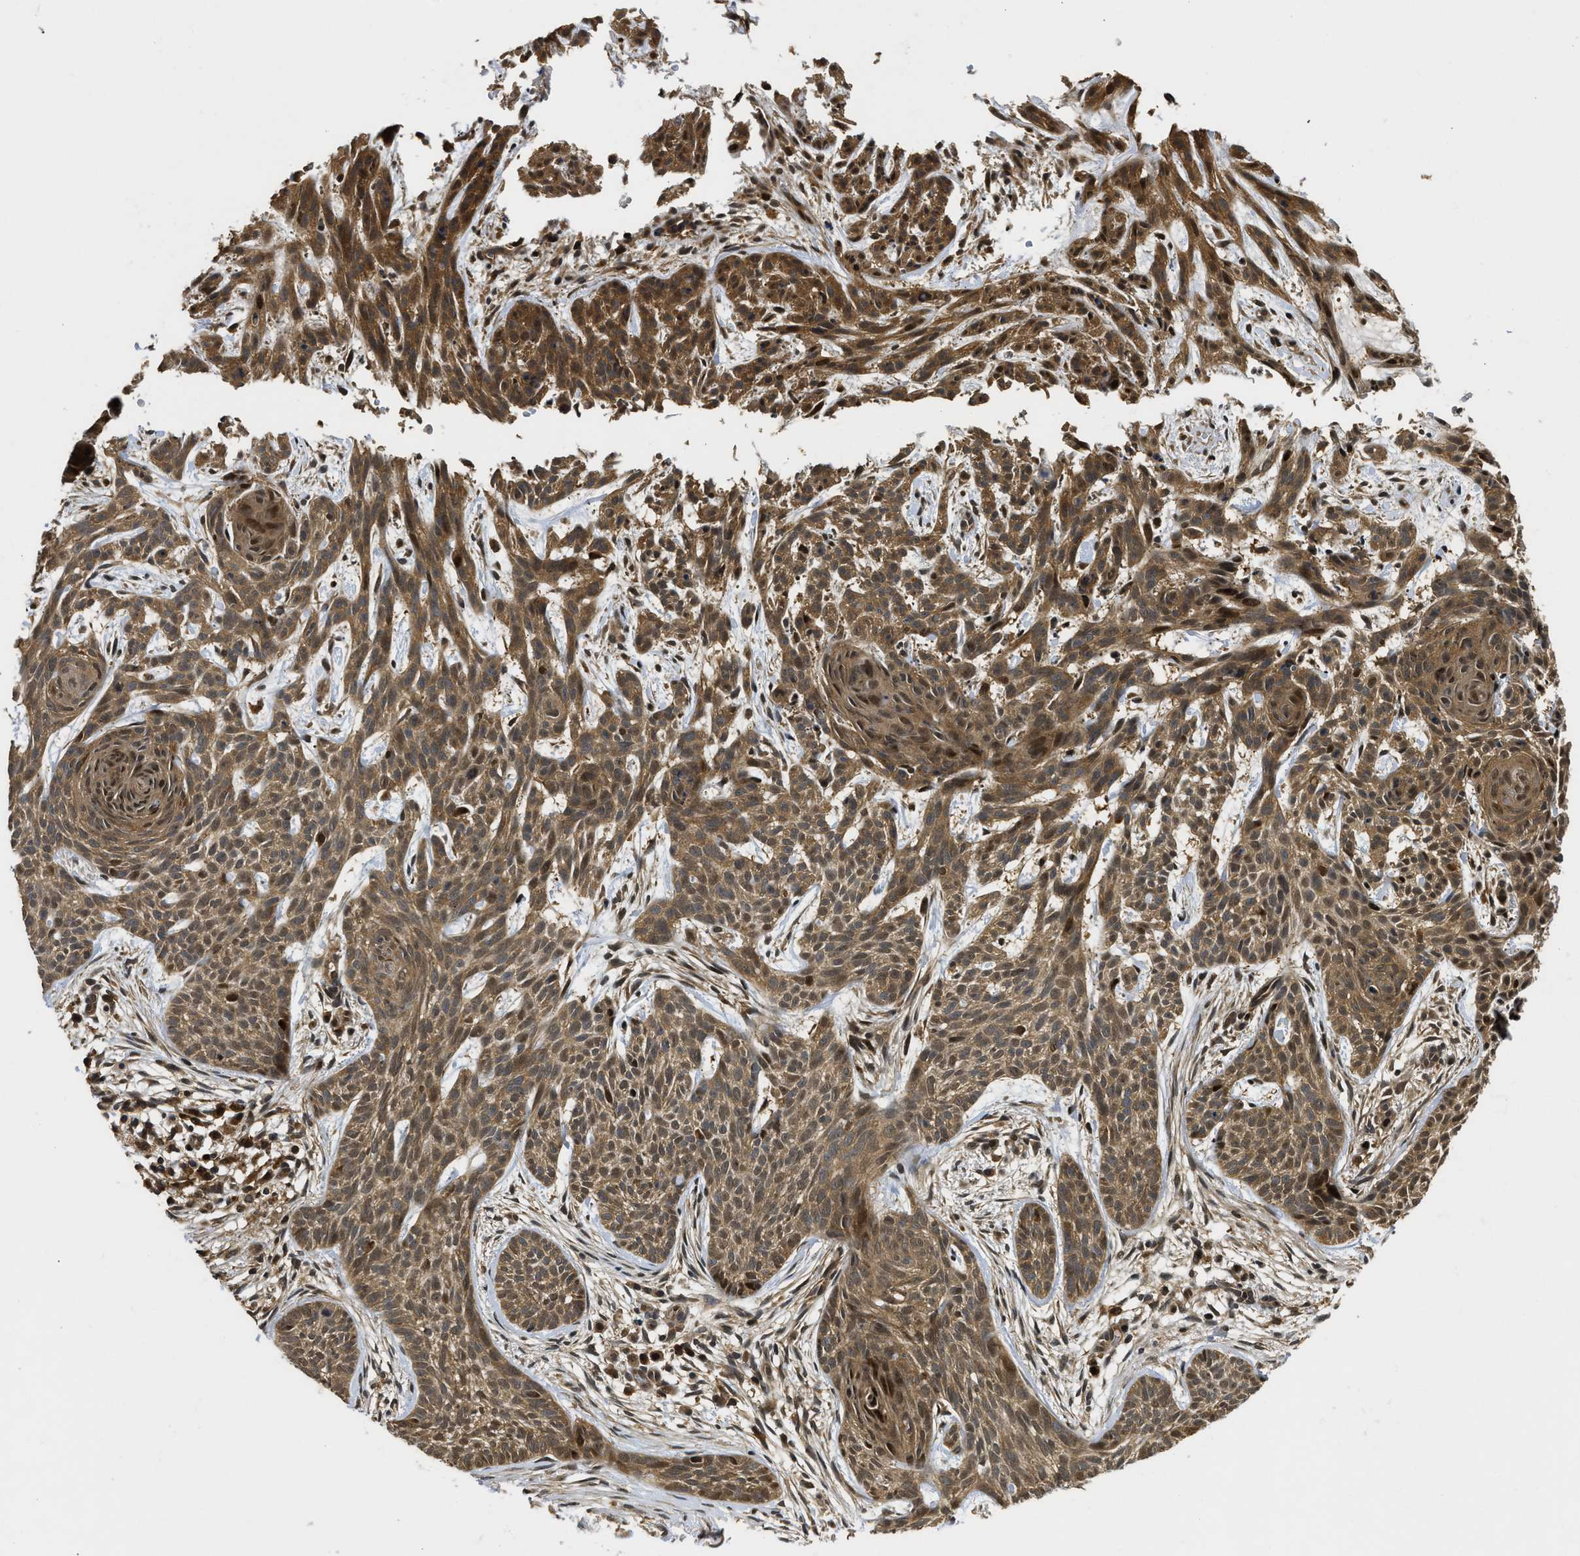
{"staining": {"intensity": "moderate", "quantity": ">75%", "location": "cytoplasmic/membranous,nuclear"}, "tissue": "skin cancer", "cell_type": "Tumor cells", "image_type": "cancer", "snomed": [{"axis": "morphology", "description": "Basal cell carcinoma"}, {"axis": "topography", "description": "Skin"}], "caption": "Immunohistochemical staining of skin basal cell carcinoma shows medium levels of moderate cytoplasmic/membranous and nuclear expression in about >75% of tumor cells.", "gene": "ADSL", "patient": {"sex": "female", "age": 59}}